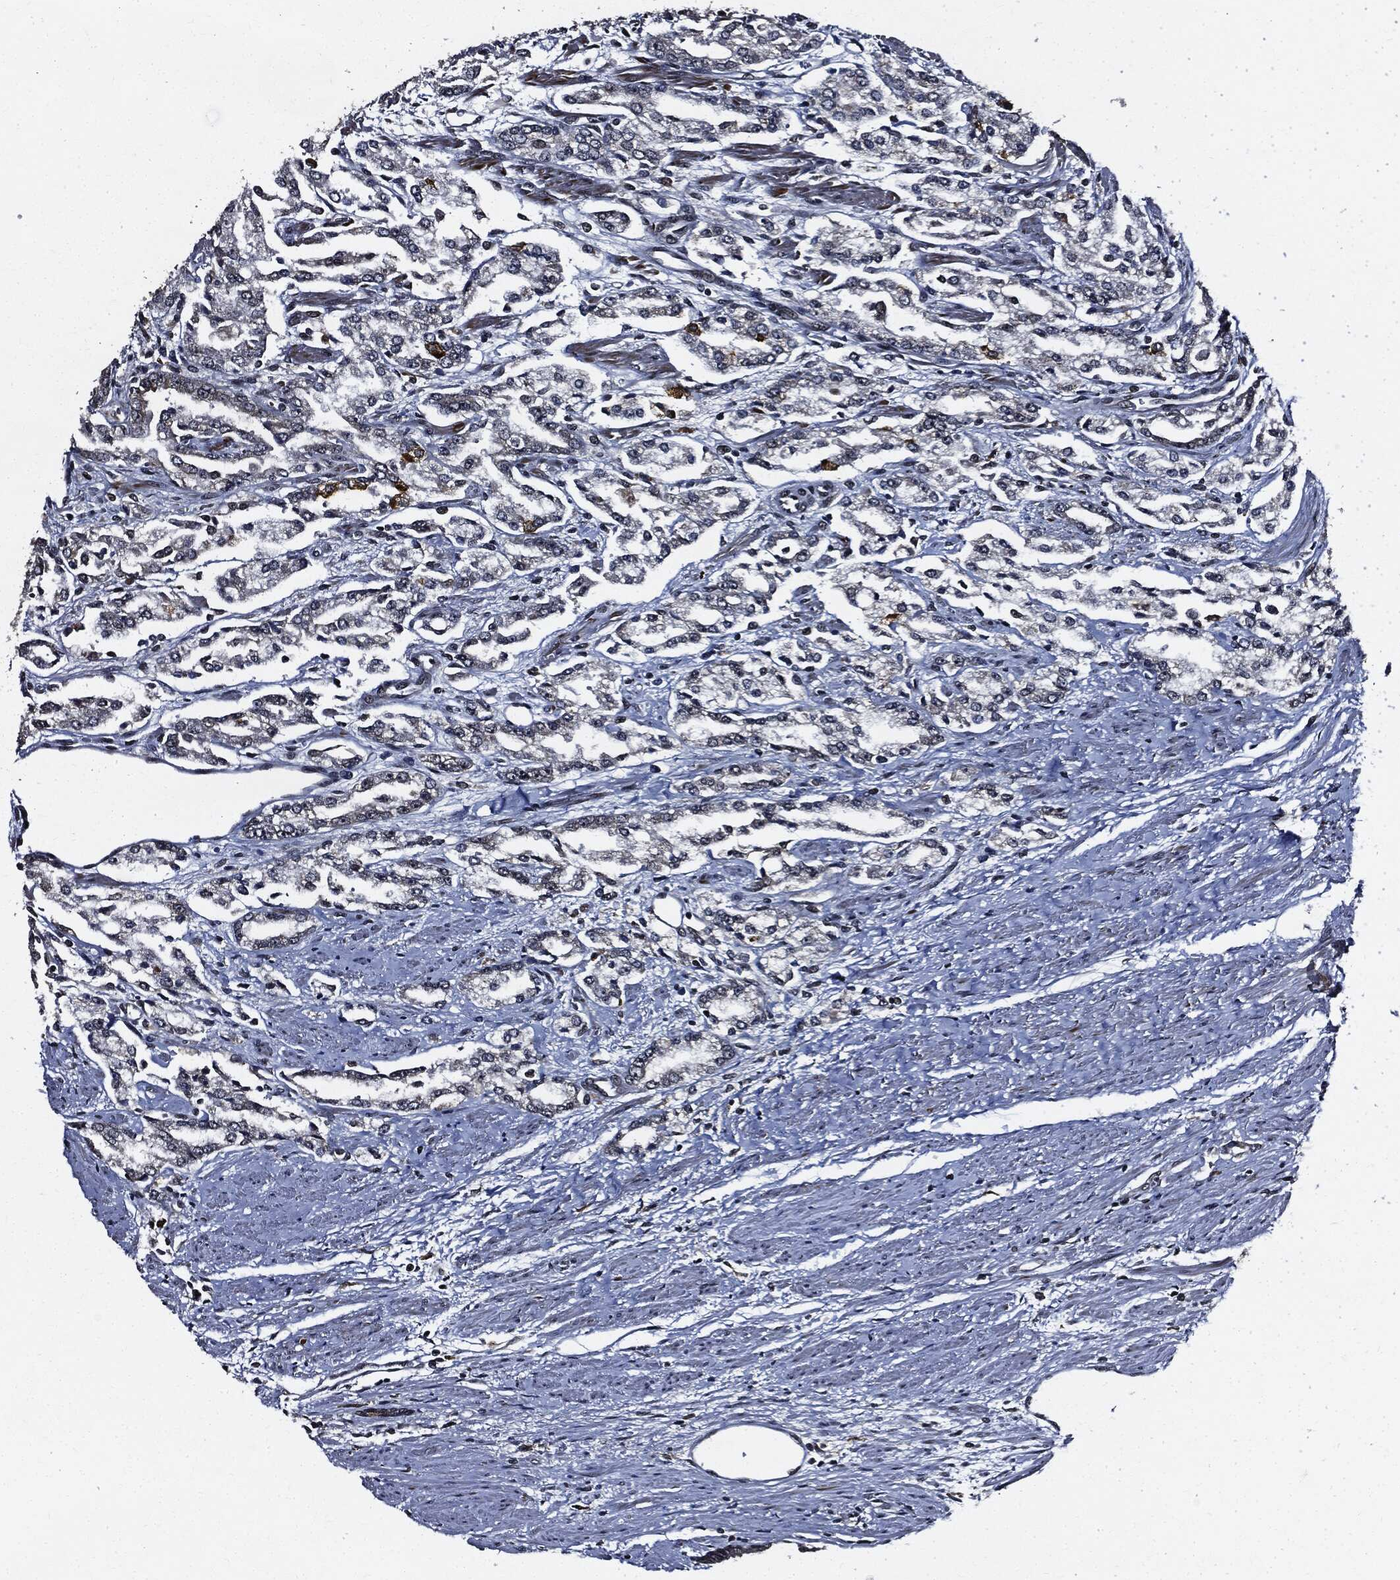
{"staining": {"intensity": "negative", "quantity": "none", "location": "none"}, "tissue": "prostate cancer", "cell_type": "Tumor cells", "image_type": "cancer", "snomed": [{"axis": "morphology", "description": "Adenocarcinoma, Medium grade"}, {"axis": "topography", "description": "Prostate"}], "caption": "Tumor cells show no significant protein staining in prostate cancer (adenocarcinoma (medium-grade)).", "gene": "SUGT1", "patient": {"sex": "male", "age": 71}}